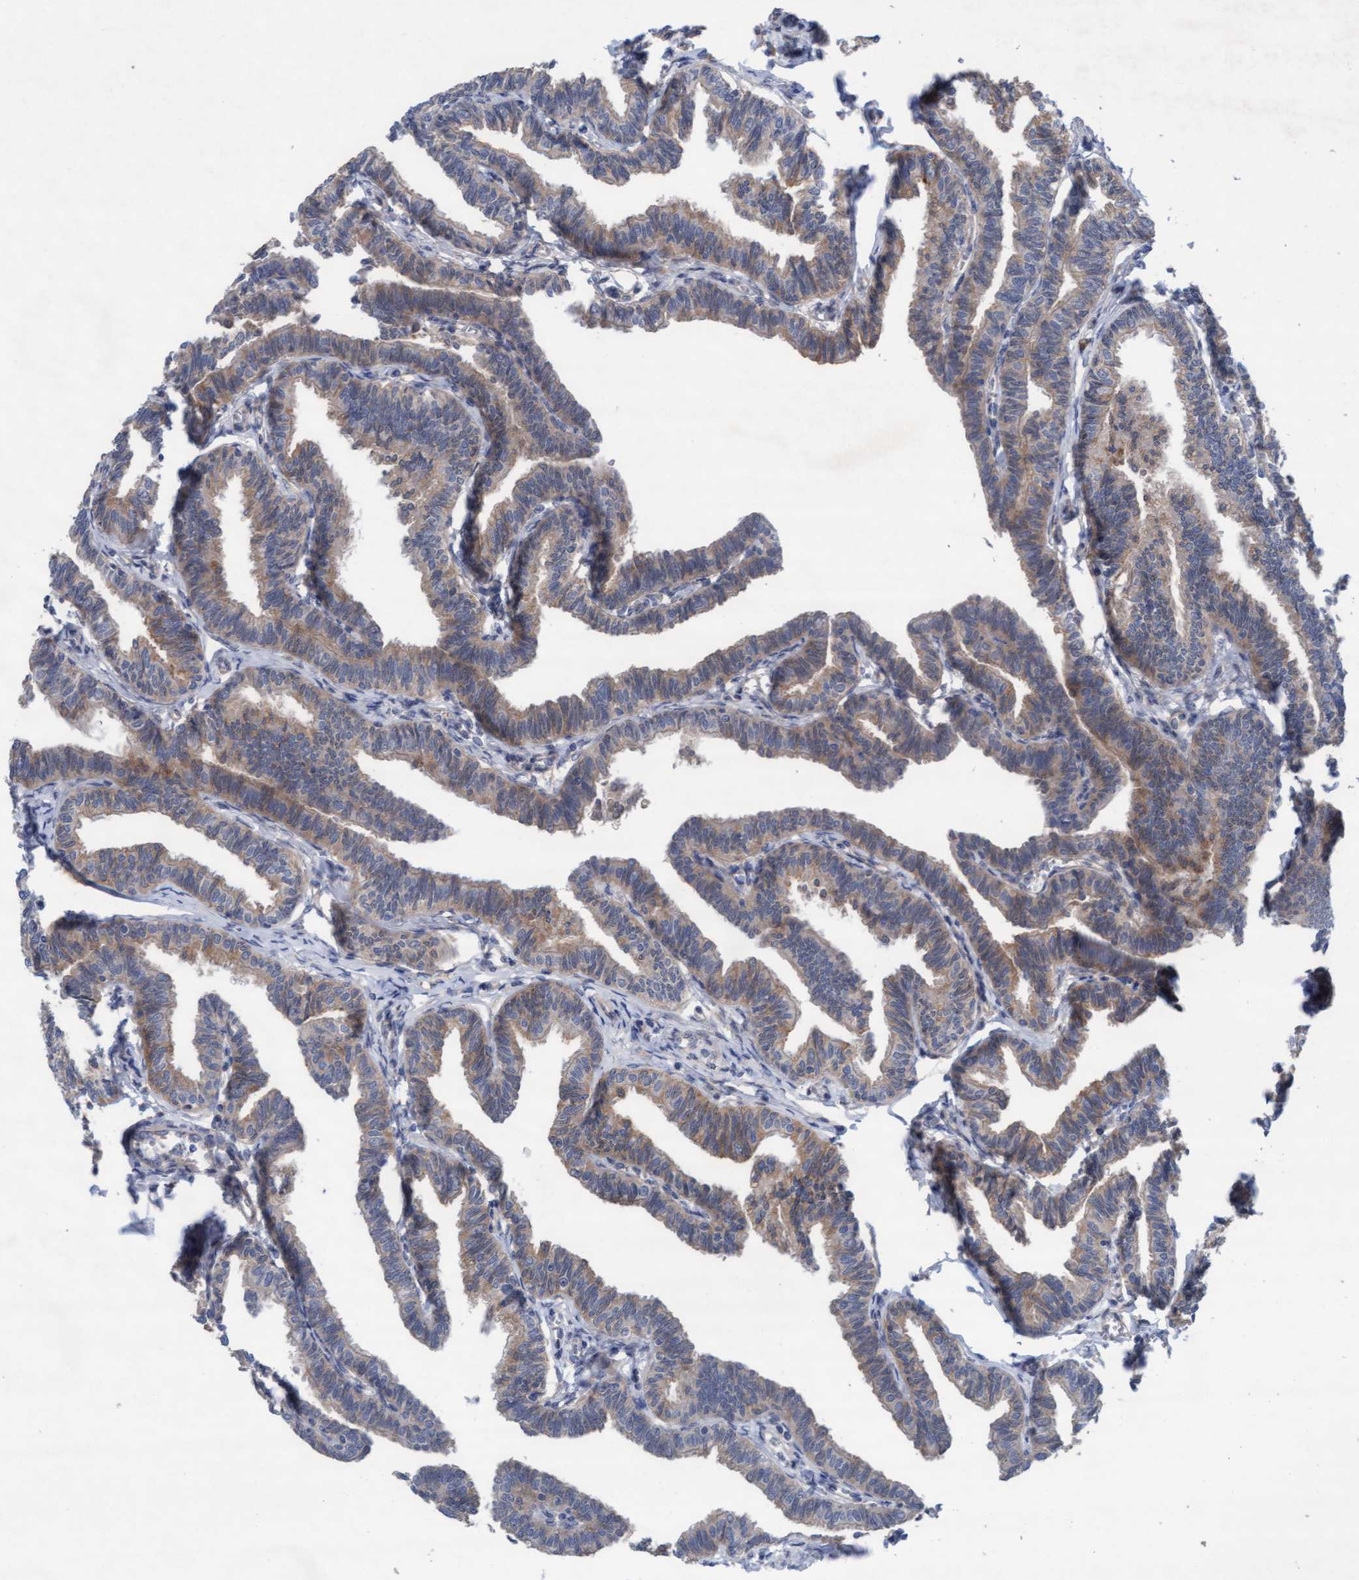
{"staining": {"intensity": "weak", "quantity": ">75%", "location": "cytoplasmic/membranous"}, "tissue": "fallopian tube", "cell_type": "Glandular cells", "image_type": "normal", "snomed": [{"axis": "morphology", "description": "Normal tissue, NOS"}, {"axis": "topography", "description": "Fallopian tube"}, {"axis": "topography", "description": "Ovary"}], "caption": "Immunohistochemical staining of unremarkable fallopian tube demonstrates weak cytoplasmic/membranous protein staining in approximately >75% of glandular cells.", "gene": "PLCD1", "patient": {"sex": "female", "age": 23}}